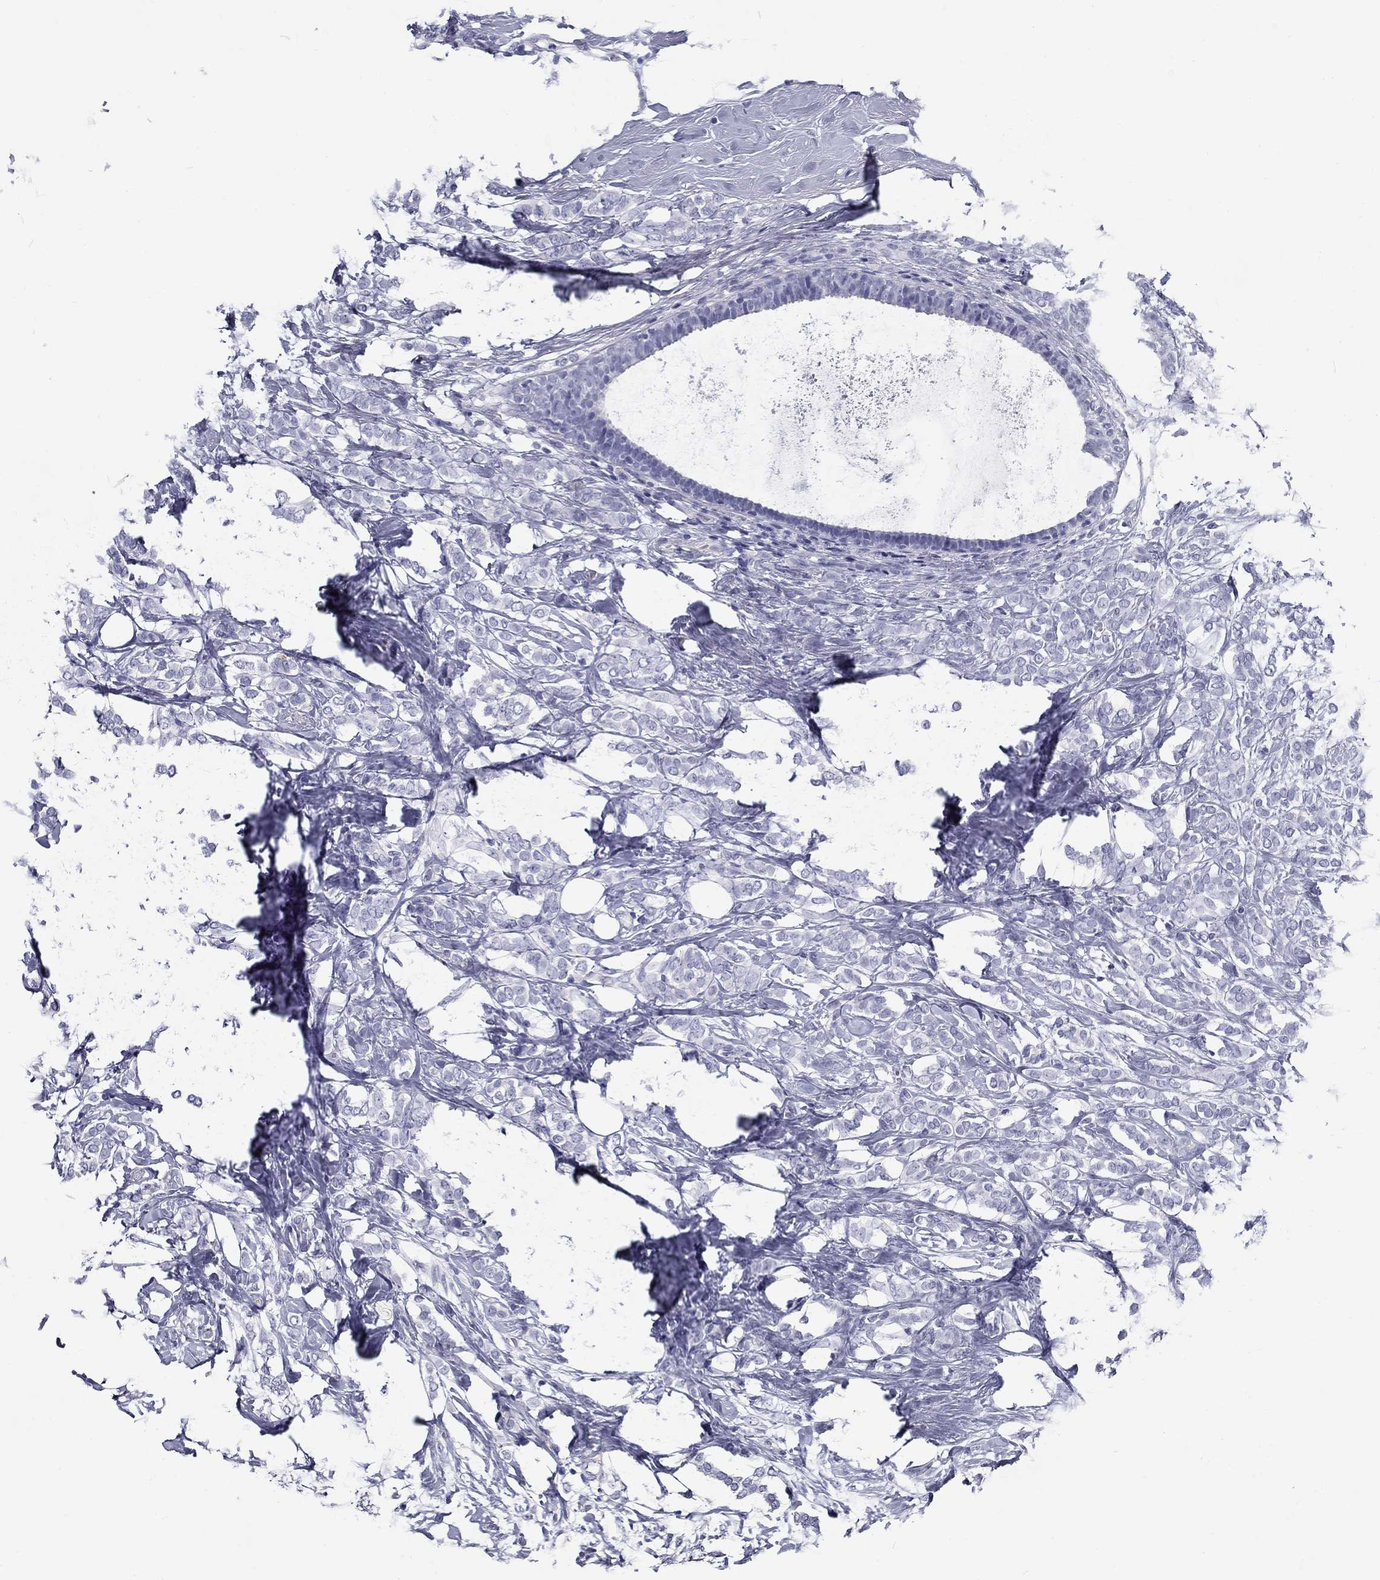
{"staining": {"intensity": "negative", "quantity": "none", "location": "none"}, "tissue": "breast cancer", "cell_type": "Tumor cells", "image_type": "cancer", "snomed": [{"axis": "morphology", "description": "Lobular carcinoma"}, {"axis": "topography", "description": "Breast"}], "caption": "Immunohistochemistry (IHC) of breast cancer (lobular carcinoma) exhibits no positivity in tumor cells.", "gene": "DNALI1", "patient": {"sex": "female", "age": 49}}